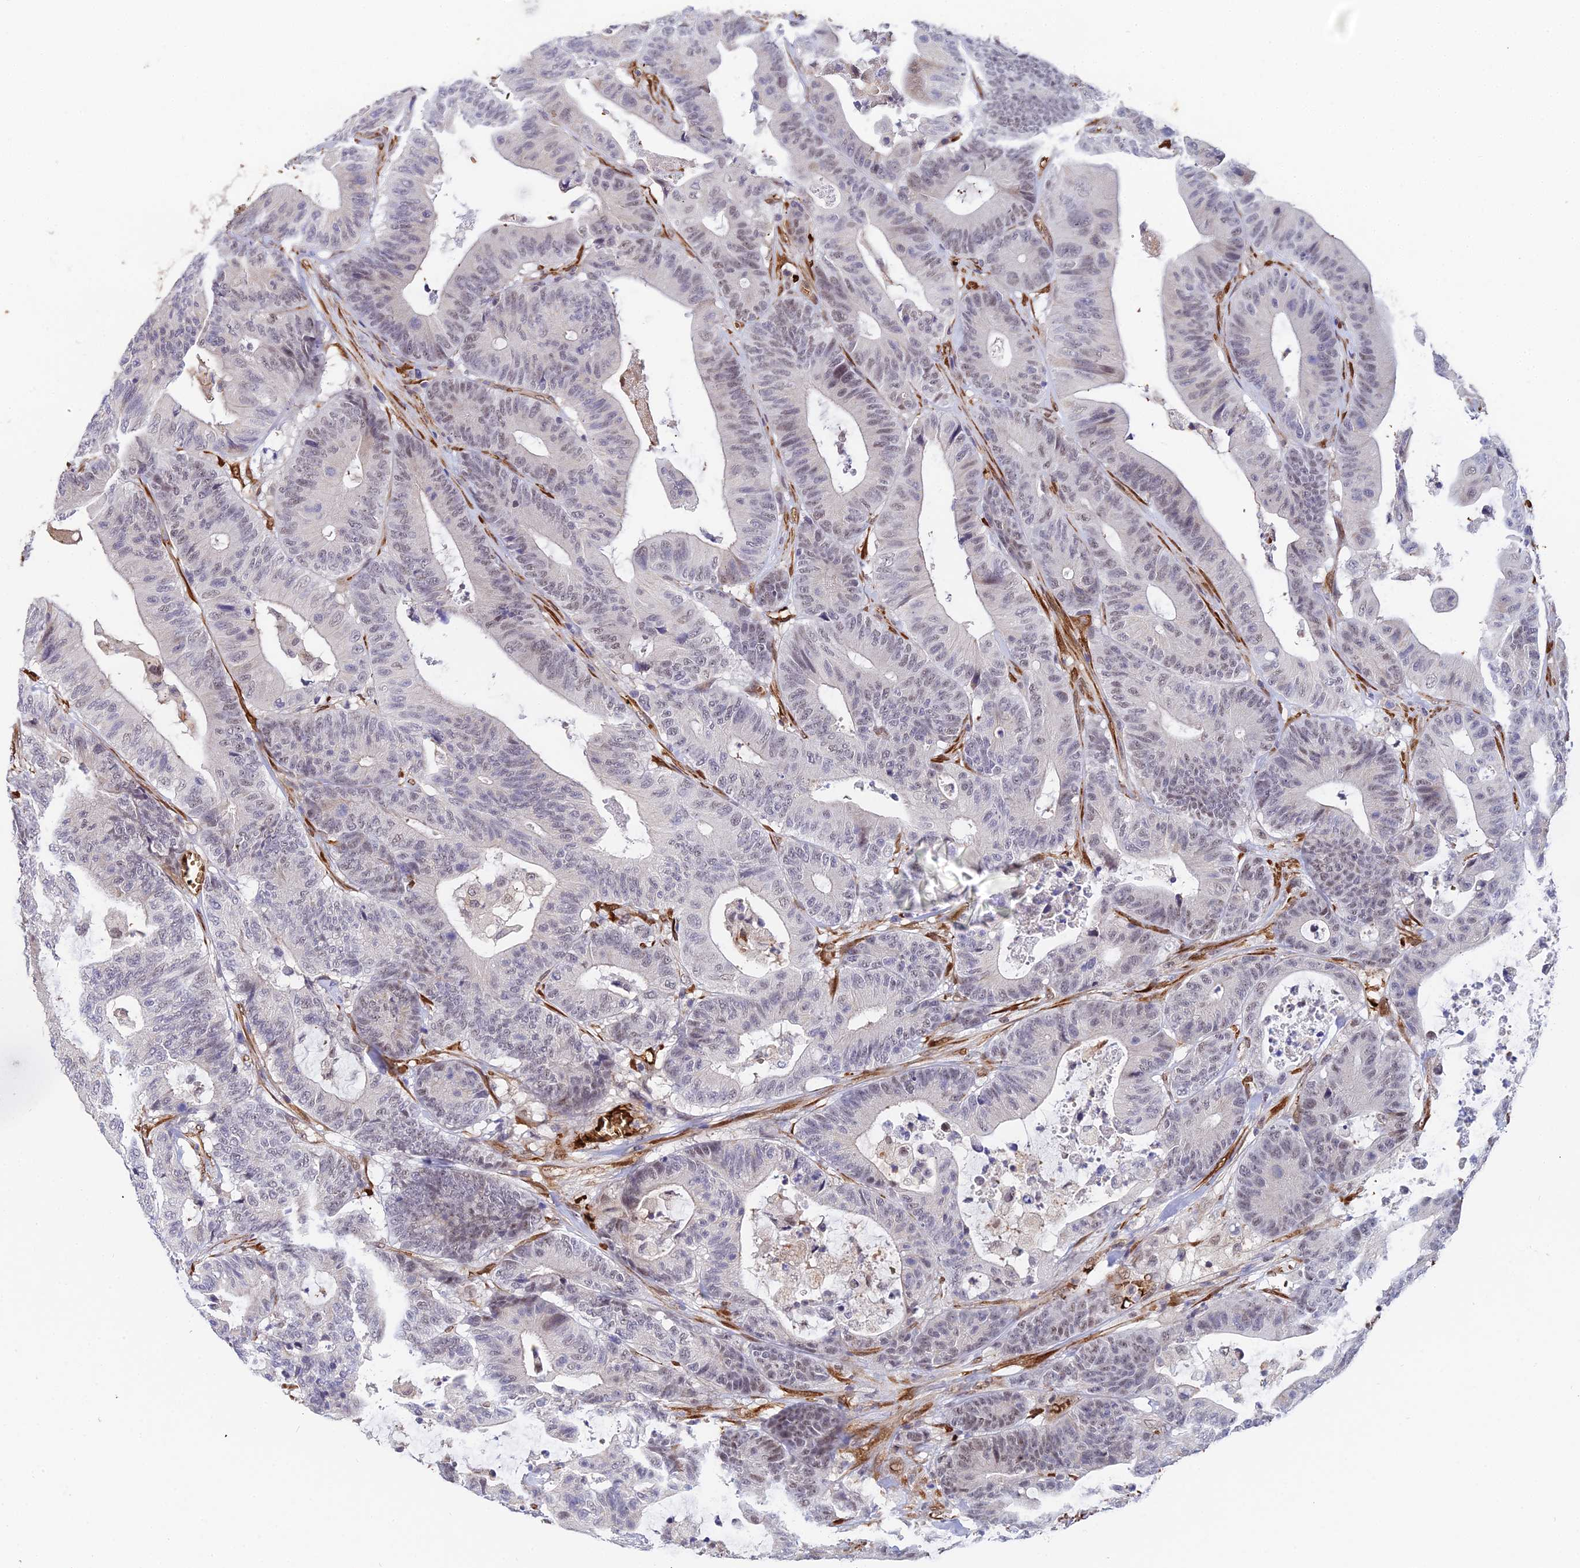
{"staining": {"intensity": "weak", "quantity": "<25%", "location": "nuclear"}, "tissue": "colorectal cancer", "cell_type": "Tumor cells", "image_type": "cancer", "snomed": [{"axis": "morphology", "description": "Adenocarcinoma, NOS"}, {"axis": "topography", "description": "Colon"}], "caption": "This is an immunohistochemistry (IHC) image of human adenocarcinoma (colorectal). There is no staining in tumor cells.", "gene": "BCL9", "patient": {"sex": "female", "age": 84}}